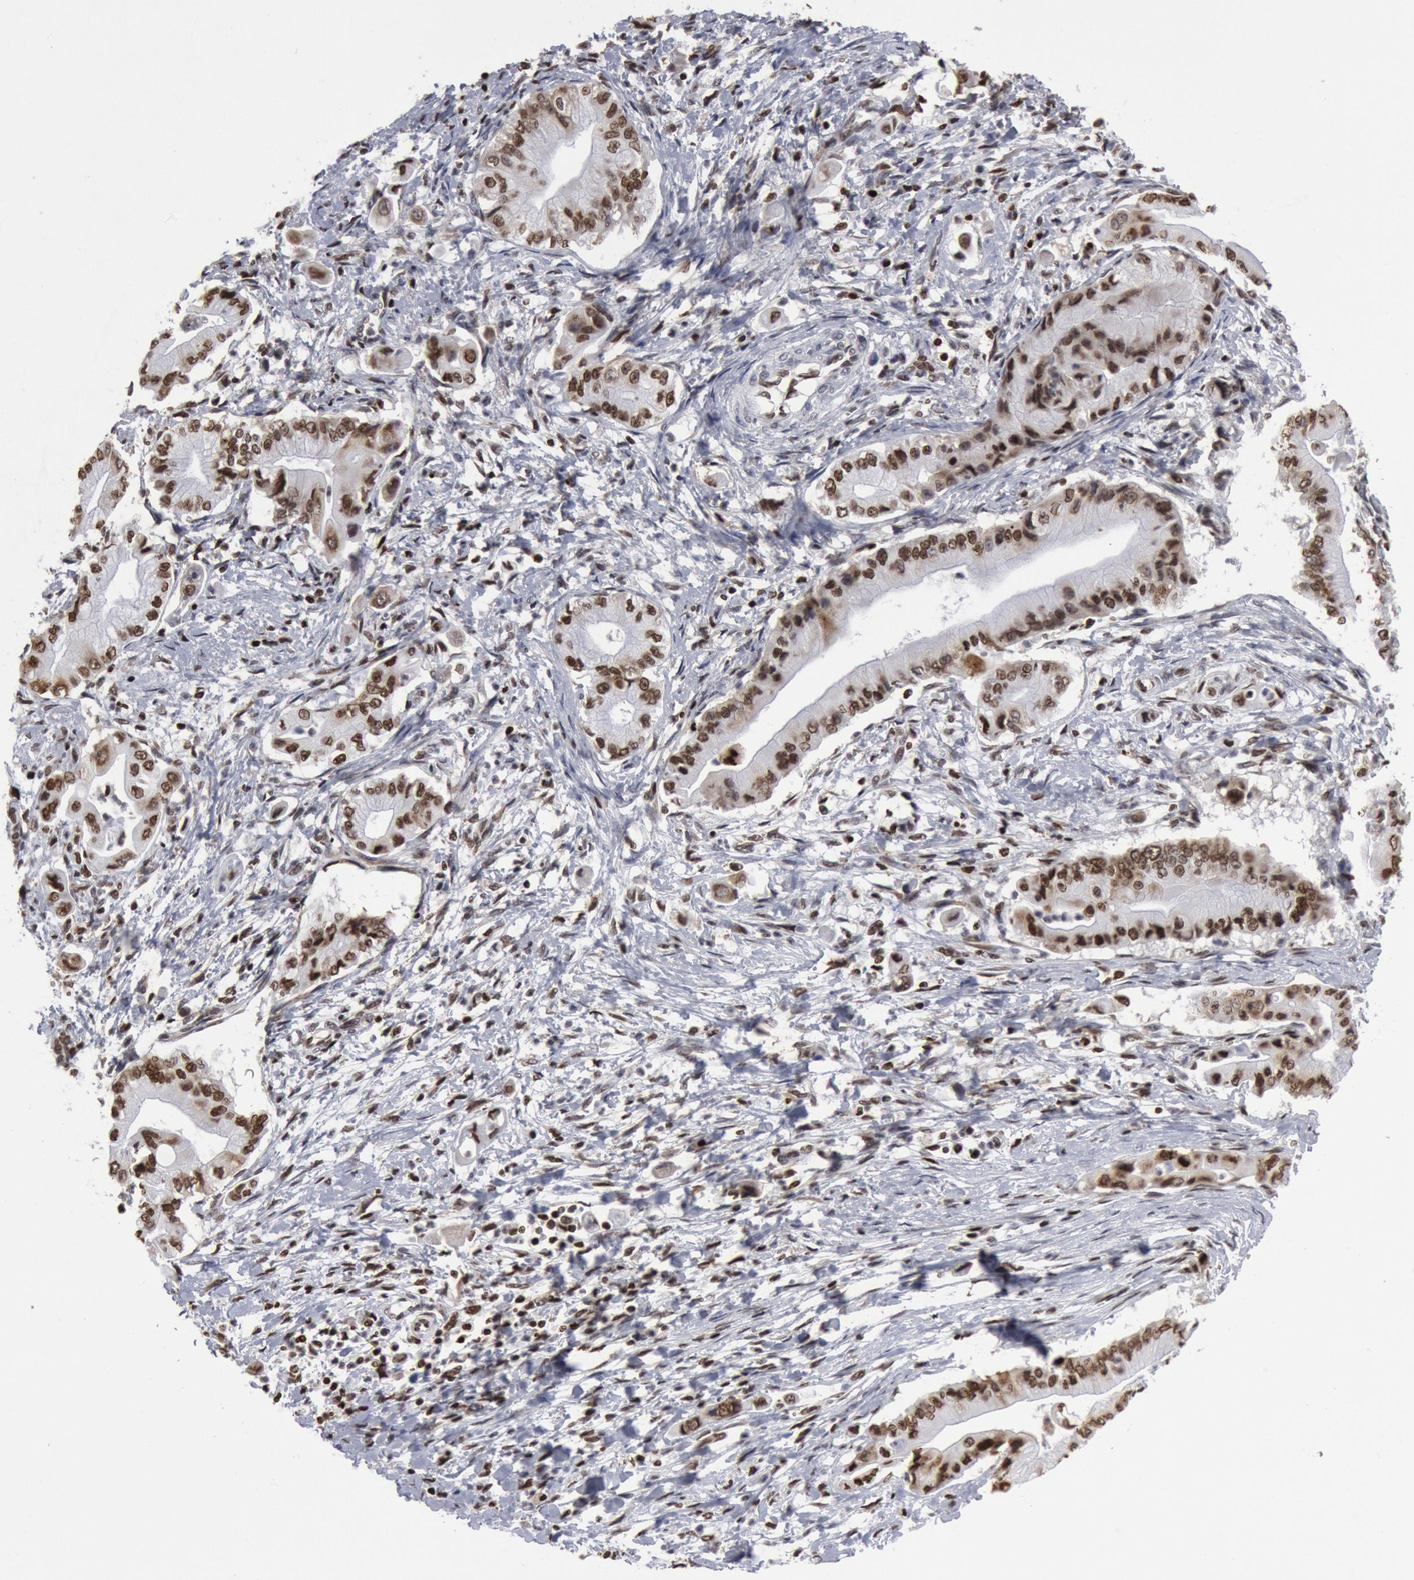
{"staining": {"intensity": "moderate", "quantity": ">75%", "location": "nuclear"}, "tissue": "pancreatic cancer", "cell_type": "Tumor cells", "image_type": "cancer", "snomed": [{"axis": "morphology", "description": "Adenocarcinoma, NOS"}, {"axis": "topography", "description": "Pancreas"}], "caption": "Pancreatic cancer (adenocarcinoma) tissue reveals moderate nuclear positivity in about >75% of tumor cells", "gene": "SUB1", "patient": {"sex": "male", "age": 62}}